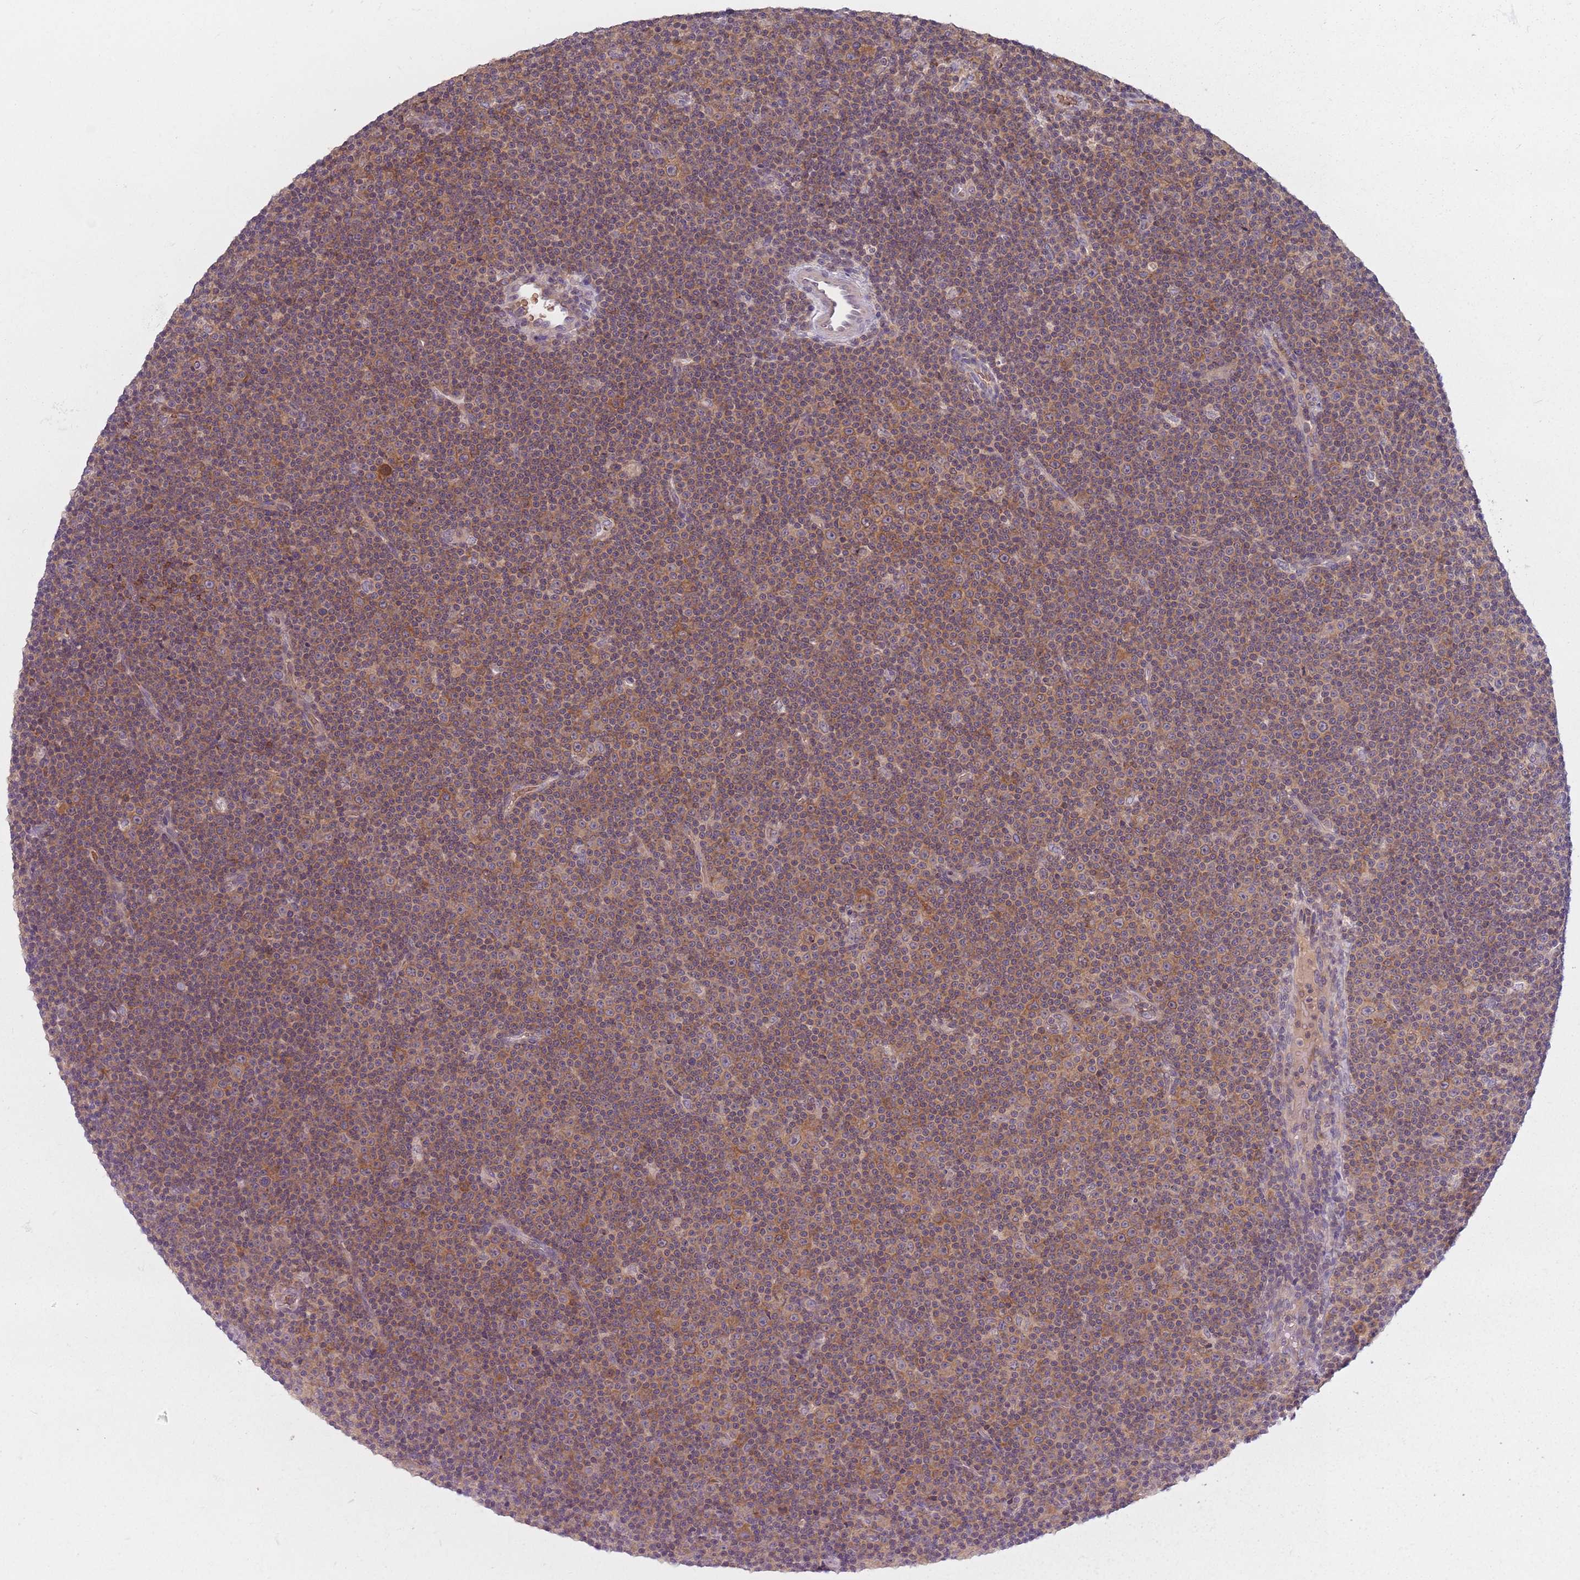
{"staining": {"intensity": "moderate", "quantity": ">75%", "location": "cytoplasmic/membranous"}, "tissue": "lymphoma", "cell_type": "Tumor cells", "image_type": "cancer", "snomed": [{"axis": "morphology", "description": "Malignant lymphoma, non-Hodgkin's type, Low grade"}, {"axis": "topography", "description": "Lymph node"}], "caption": "Moderate cytoplasmic/membranous staining for a protein is seen in about >75% of tumor cells of low-grade malignant lymphoma, non-Hodgkin's type using immunohistochemistry.", "gene": "ASB13", "patient": {"sex": "female", "age": 67}}